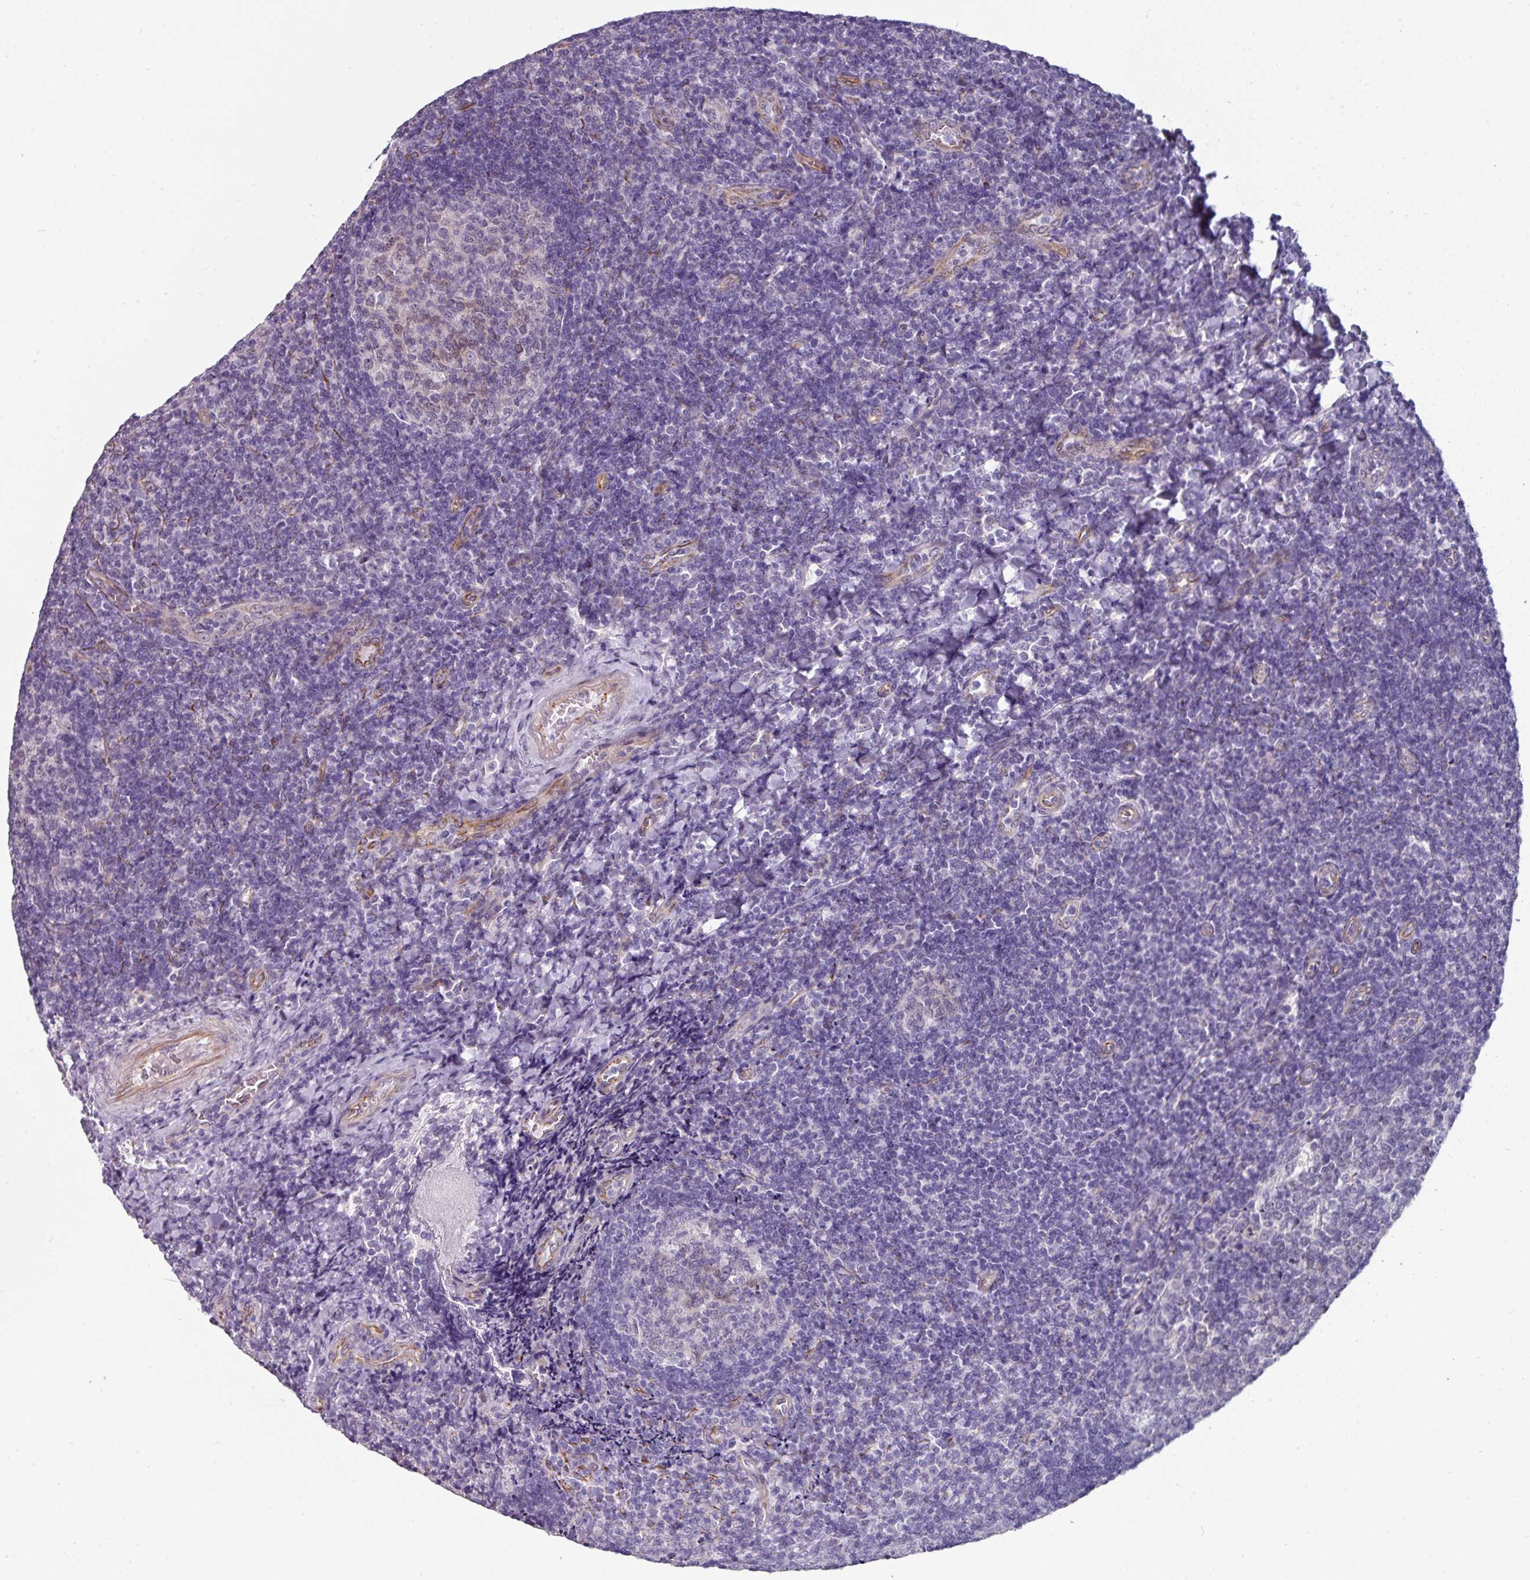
{"staining": {"intensity": "moderate", "quantity": "25%-75%", "location": "nuclear"}, "tissue": "tonsil", "cell_type": "Germinal center cells", "image_type": "normal", "snomed": [{"axis": "morphology", "description": "Normal tissue, NOS"}, {"axis": "topography", "description": "Tonsil"}], "caption": "A high-resolution micrograph shows immunohistochemistry (IHC) staining of benign tonsil, which demonstrates moderate nuclear expression in about 25%-75% of germinal center cells.", "gene": "EYA3", "patient": {"sex": "male", "age": 17}}